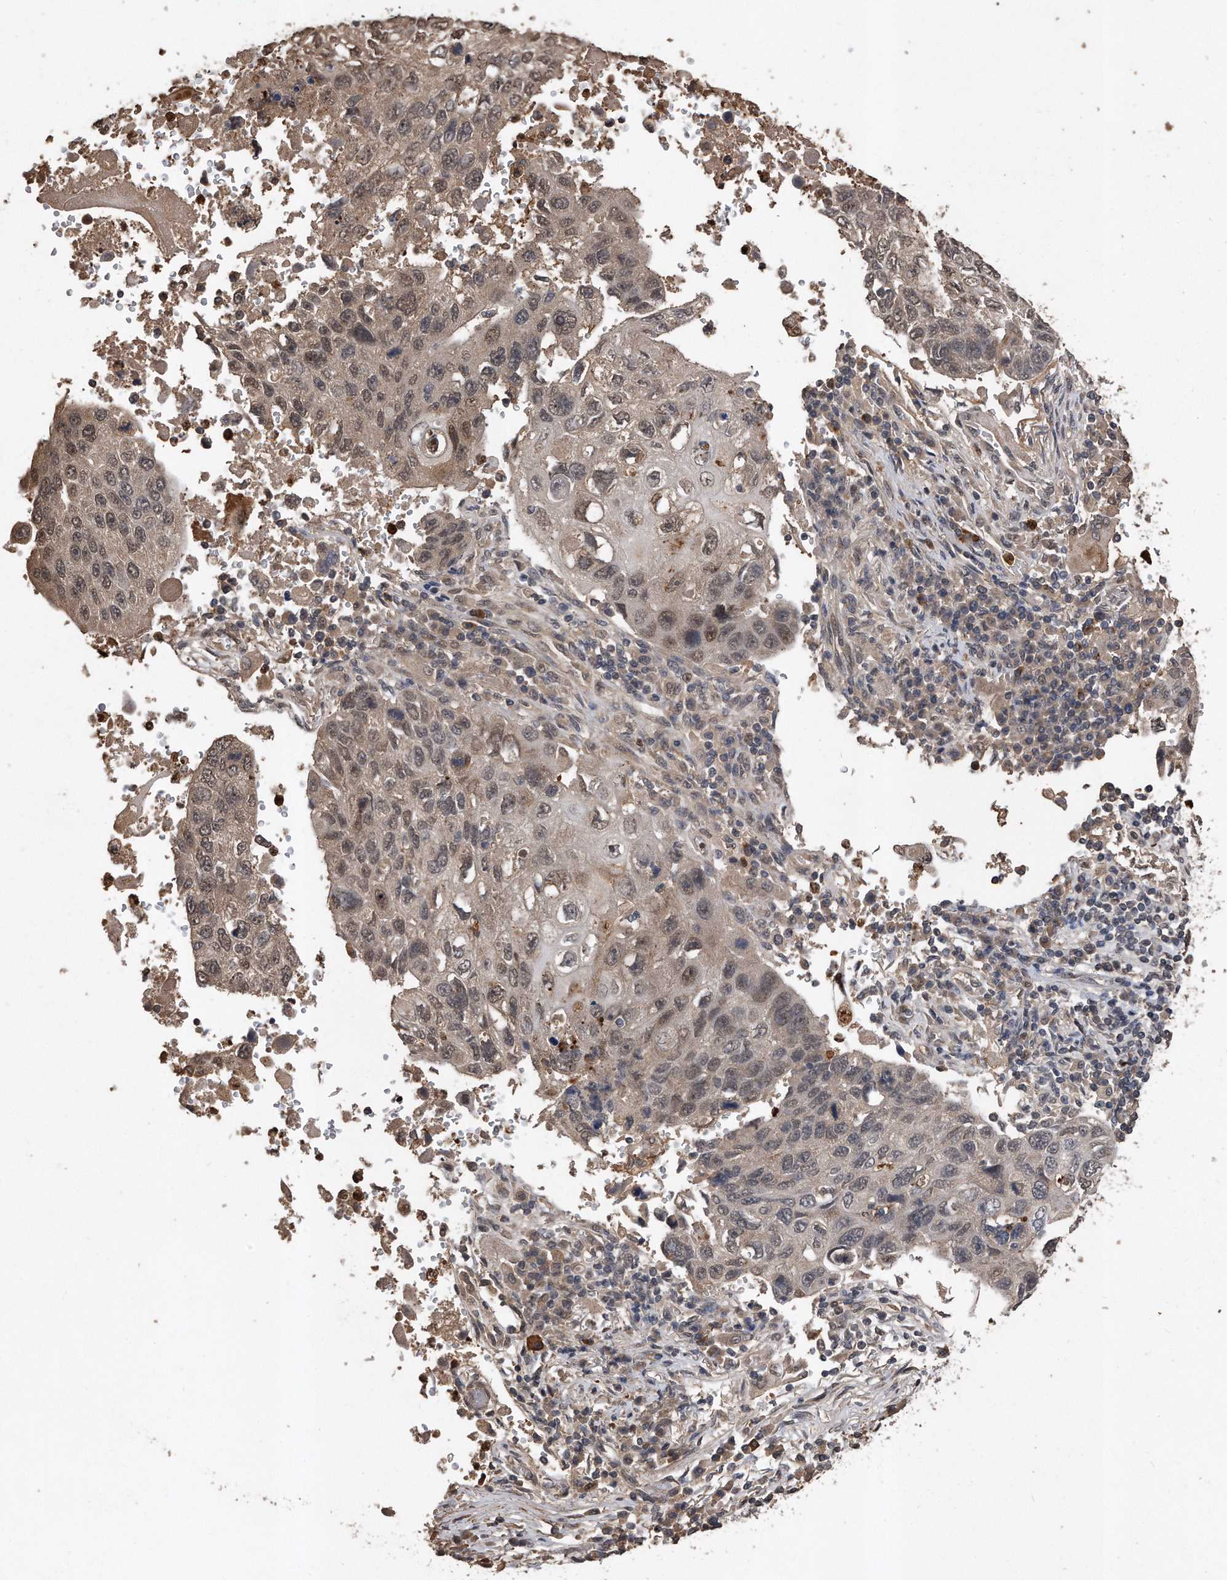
{"staining": {"intensity": "moderate", "quantity": "25%-75%", "location": "cytoplasmic/membranous,nuclear"}, "tissue": "lung cancer", "cell_type": "Tumor cells", "image_type": "cancer", "snomed": [{"axis": "morphology", "description": "Squamous cell carcinoma, NOS"}, {"axis": "topography", "description": "Lung"}], "caption": "DAB immunohistochemical staining of human lung squamous cell carcinoma demonstrates moderate cytoplasmic/membranous and nuclear protein expression in about 25%-75% of tumor cells. (brown staining indicates protein expression, while blue staining denotes nuclei).", "gene": "PELO", "patient": {"sex": "male", "age": 61}}